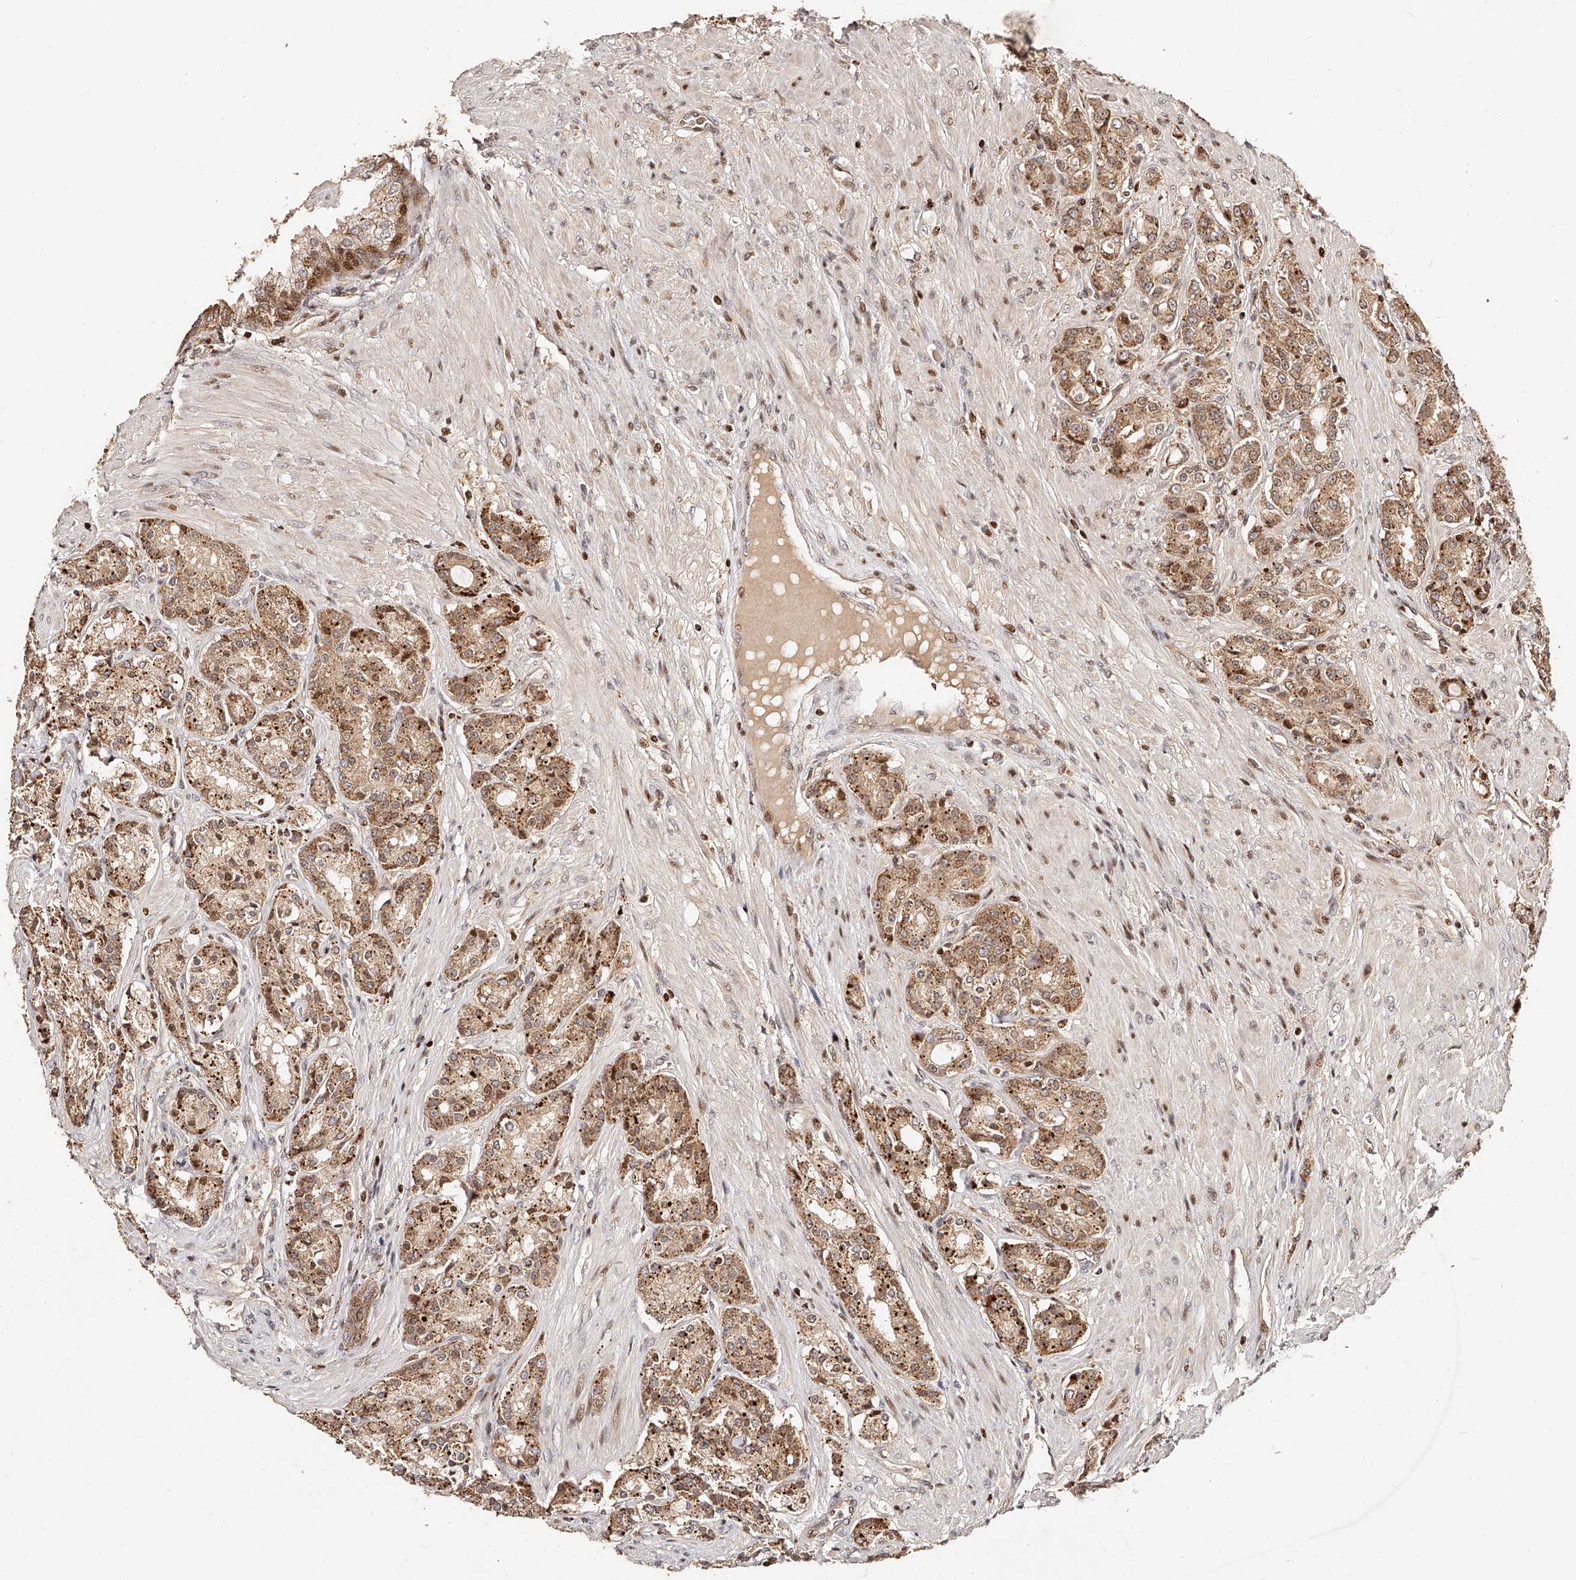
{"staining": {"intensity": "moderate", "quantity": ">75%", "location": "cytoplasmic/membranous,nuclear"}, "tissue": "prostate cancer", "cell_type": "Tumor cells", "image_type": "cancer", "snomed": [{"axis": "morphology", "description": "Adenocarcinoma, High grade"}, {"axis": "topography", "description": "Prostate"}], "caption": "A medium amount of moderate cytoplasmic/membranous and nuclear expression is appreciated in about >75% of tumor cells in prostate cancer tissue.", "gene": "PFDN2", "patient": {"sex": "male", "age": 60}}